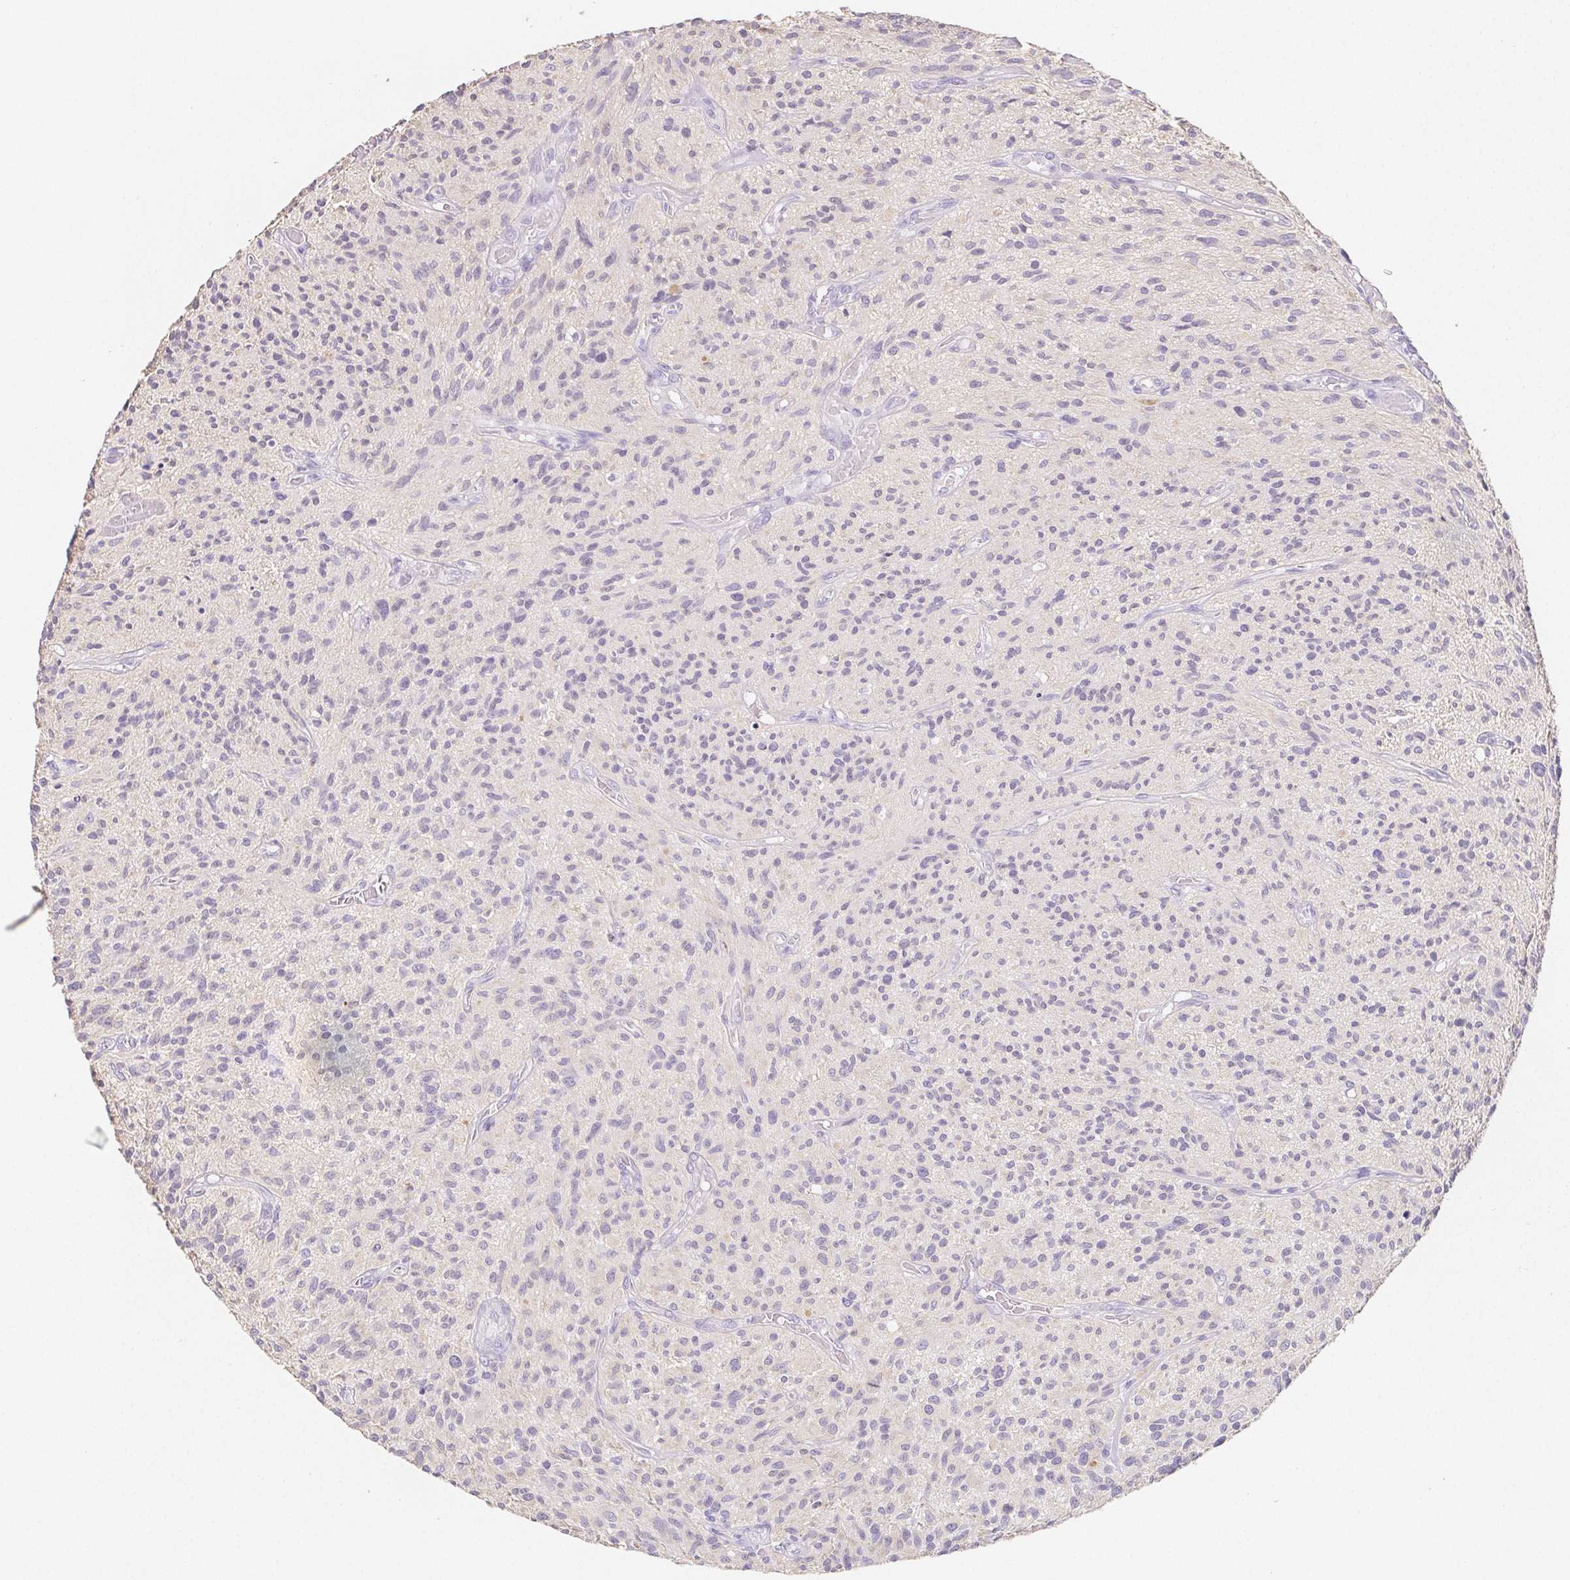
{"staining": {"intensity": "negative", "quantity": "none", "location": "none"}, "tissue": "glioma", "cell_type": "Tumor cells", "image_type": "cancer", "snomed": [{"axis": "morphology", "description": "Glioma, malignant, High grade"}, {"axis": "topography", "description": "Brain"}], "caption": "Immunohistochemistry of human high-grade glioma (malignant) shows no positivity in tumor cells.", "gene": "ZBBX", "patient": {"sex": "male", "age": 75}}